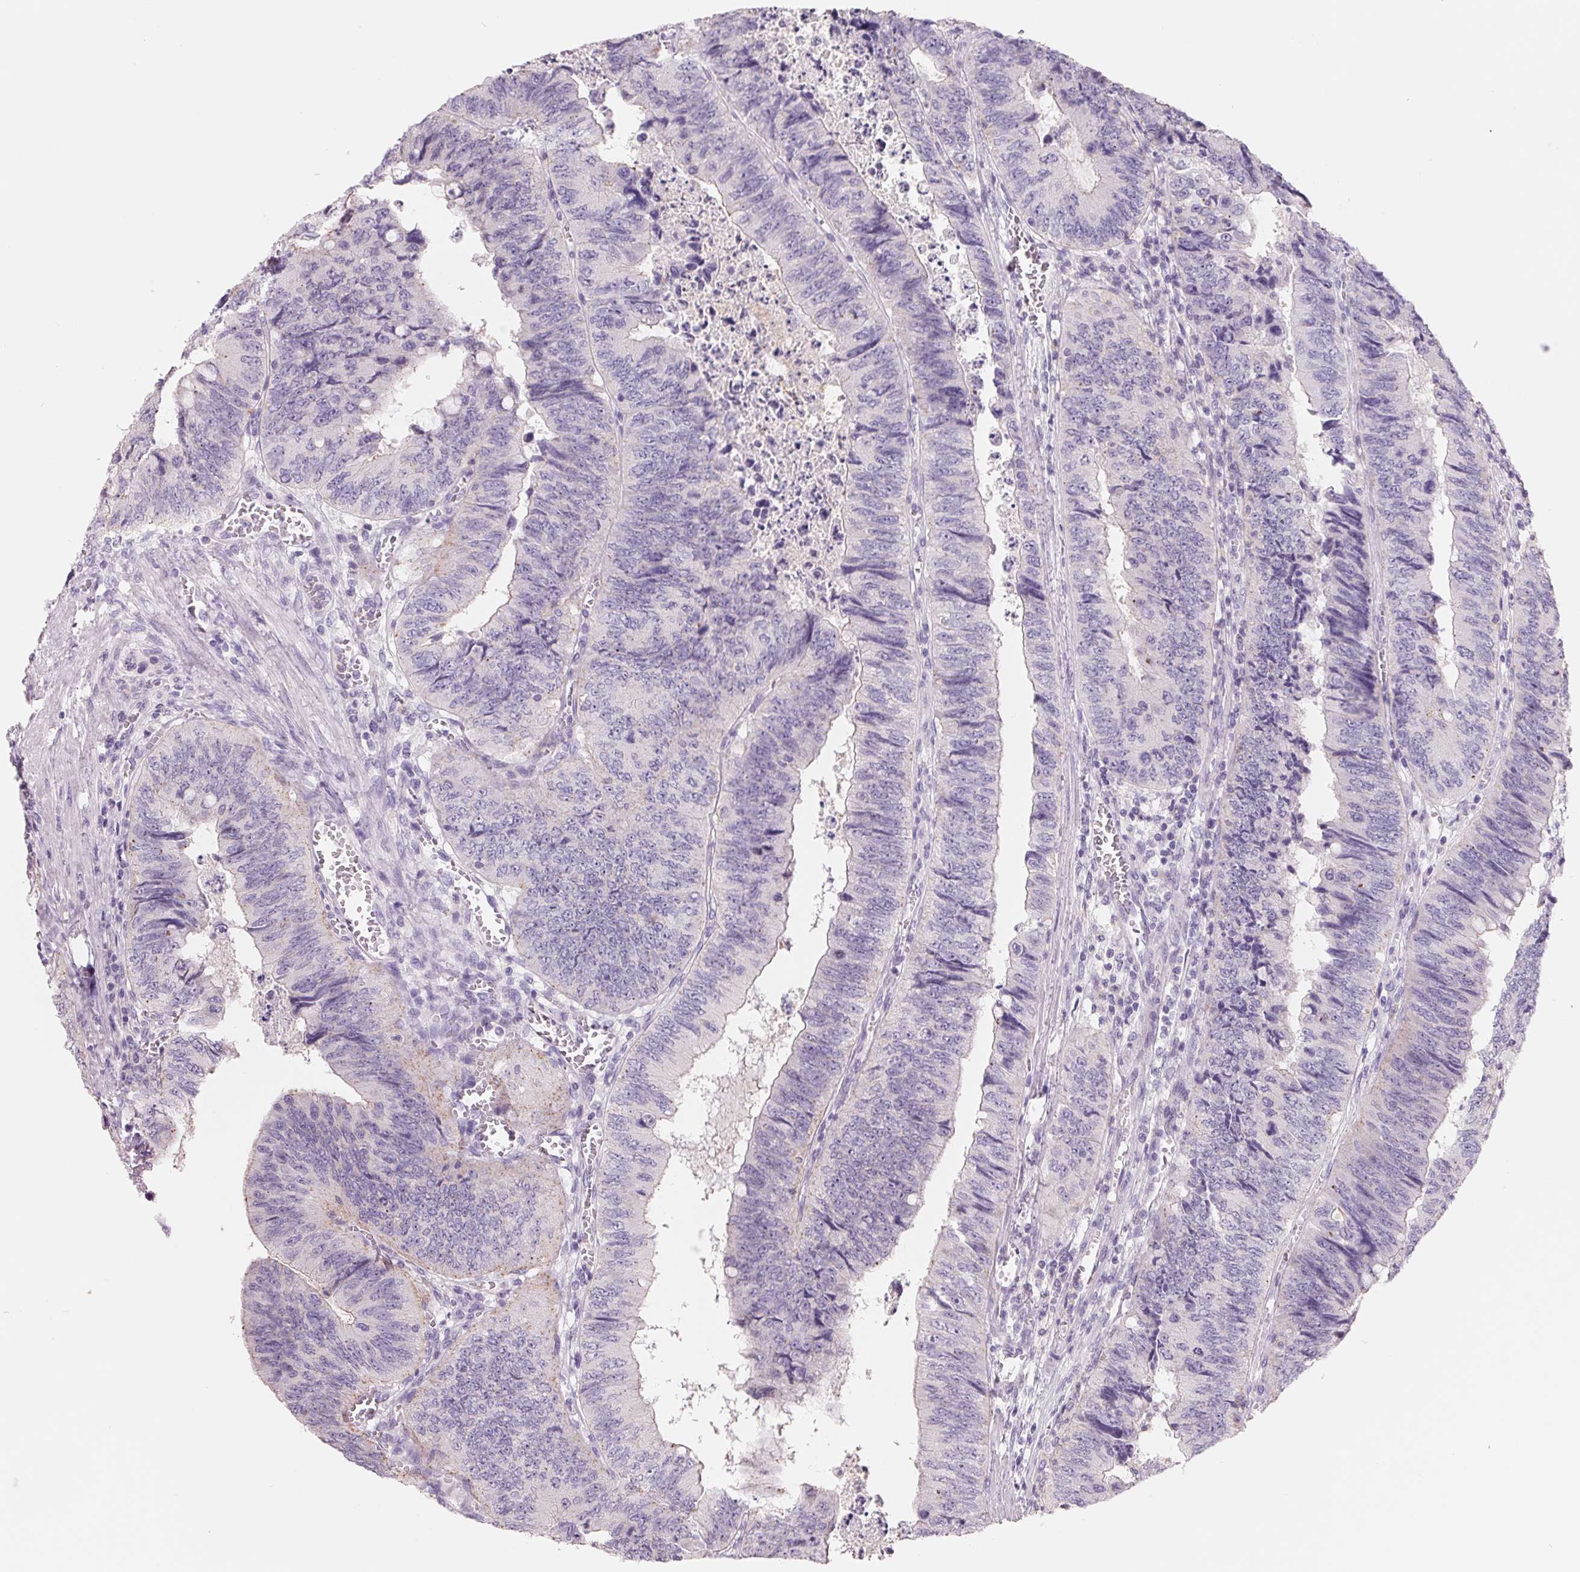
{"staining": {"intensity": "negative", "quantity": "none", "location": "none"}, "tissue": "colorectal cancer", "cell_type": "Tumor cells", "image_type": "cancer", "snomed": [{"axis": "morphology", "description": "Adenocarcinoma, NOS"}, {"axis": "topography", "description": "Colon"}], "caption": "Immunohistochemical staining of colorectal adenocarcinoma shows no significant staining in tumor cells.", "gene": "FTCD", "patient": {"sex": "female", "age": 84}}